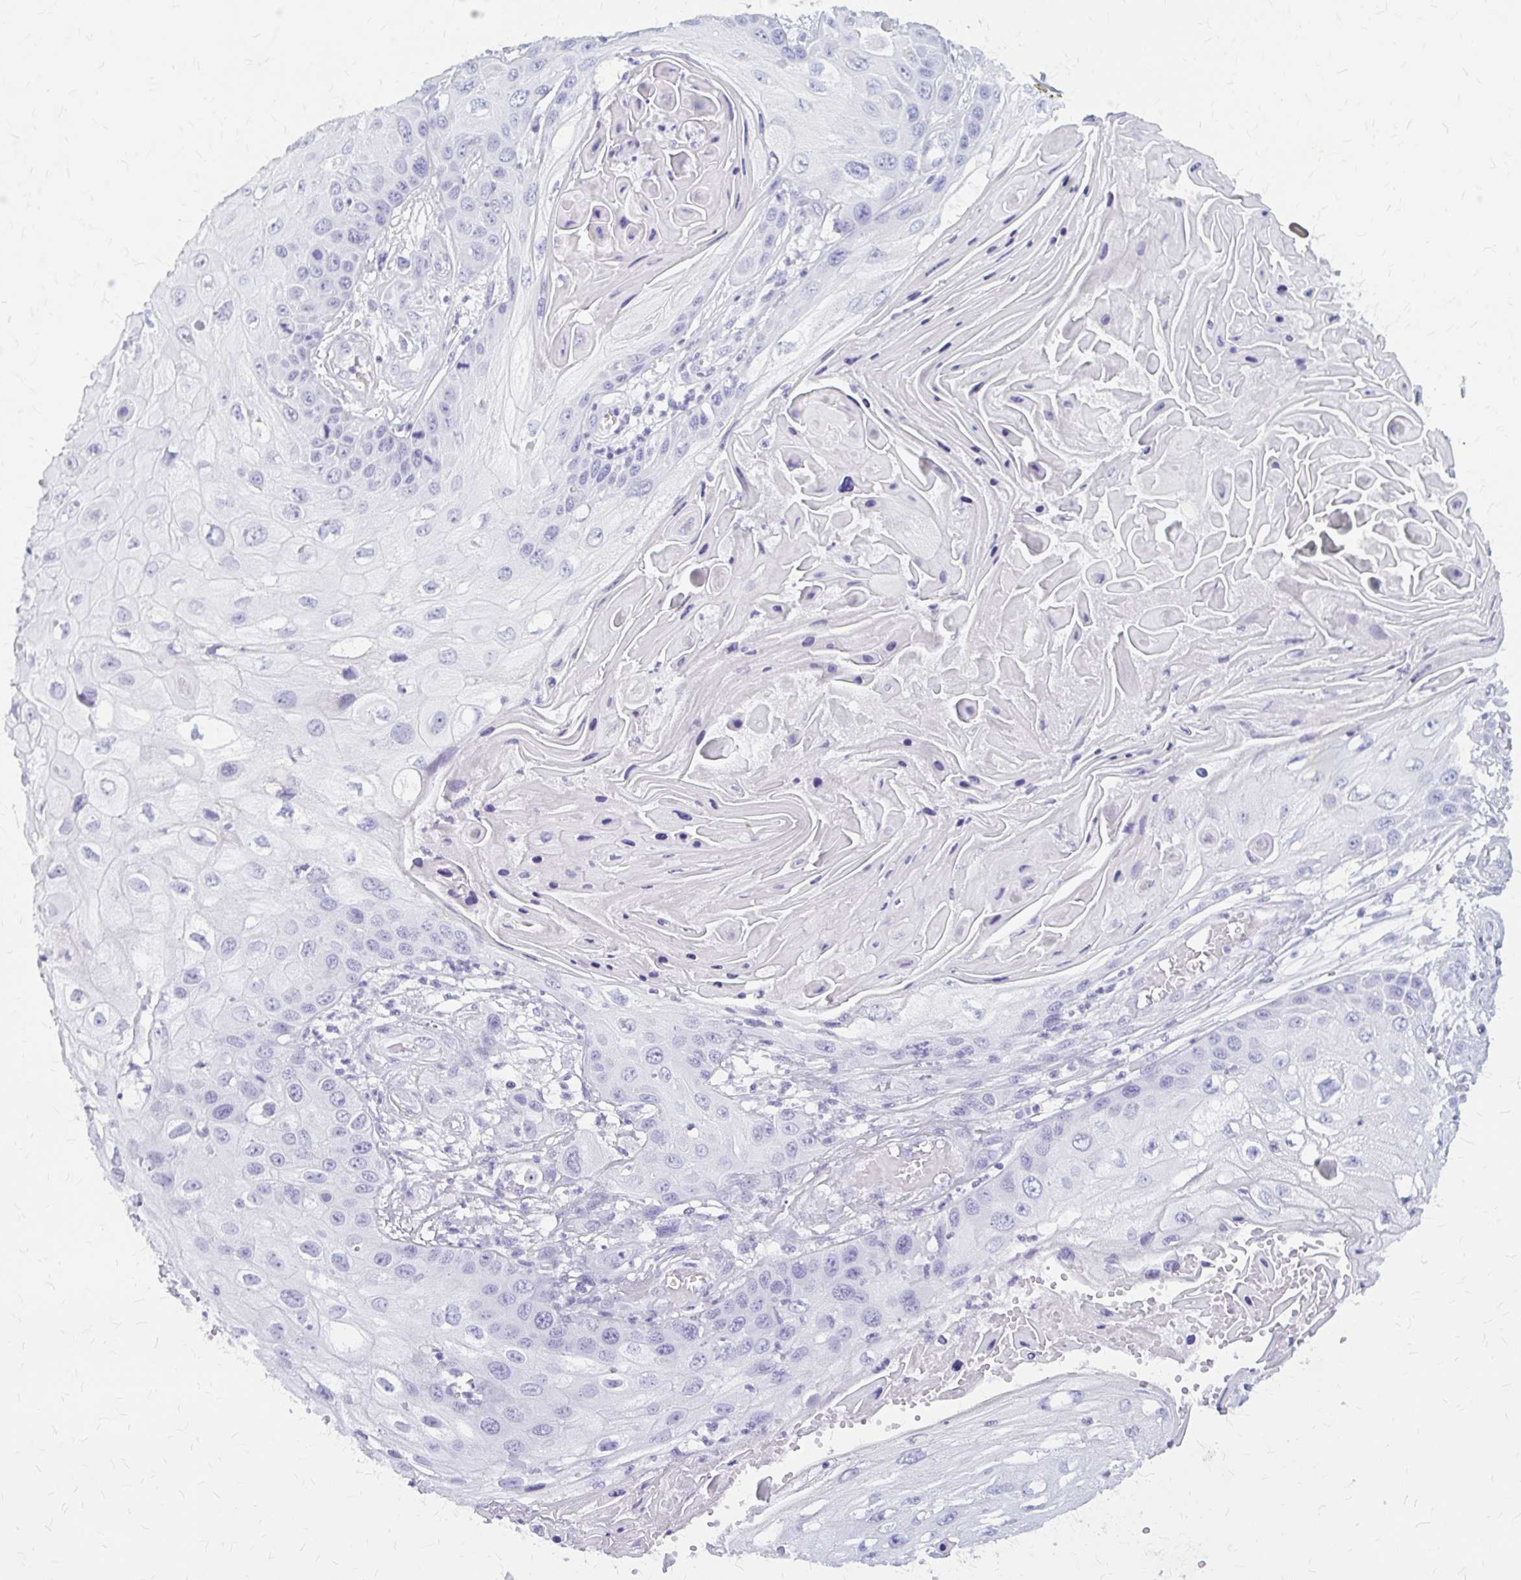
{"staining": {"intensity": "negative", "quantity": "none", "location": "none"}, "tissue": "skin cancer", "cell_type": "Tumor cells", "image_type": "cancer", "snomed": [{"axis": "morphology", "description": "Squamous cell carcinoma, NOS"}, {"axis": "topography", "description": "Skin"}, {"axis": "topography", "description": "Vulva"}], "caption": "Tumor cells show no significant protein staining in skin cancer.", "gene": "KLHDC7A", "patient": {"sex": "female", "age": 44}}